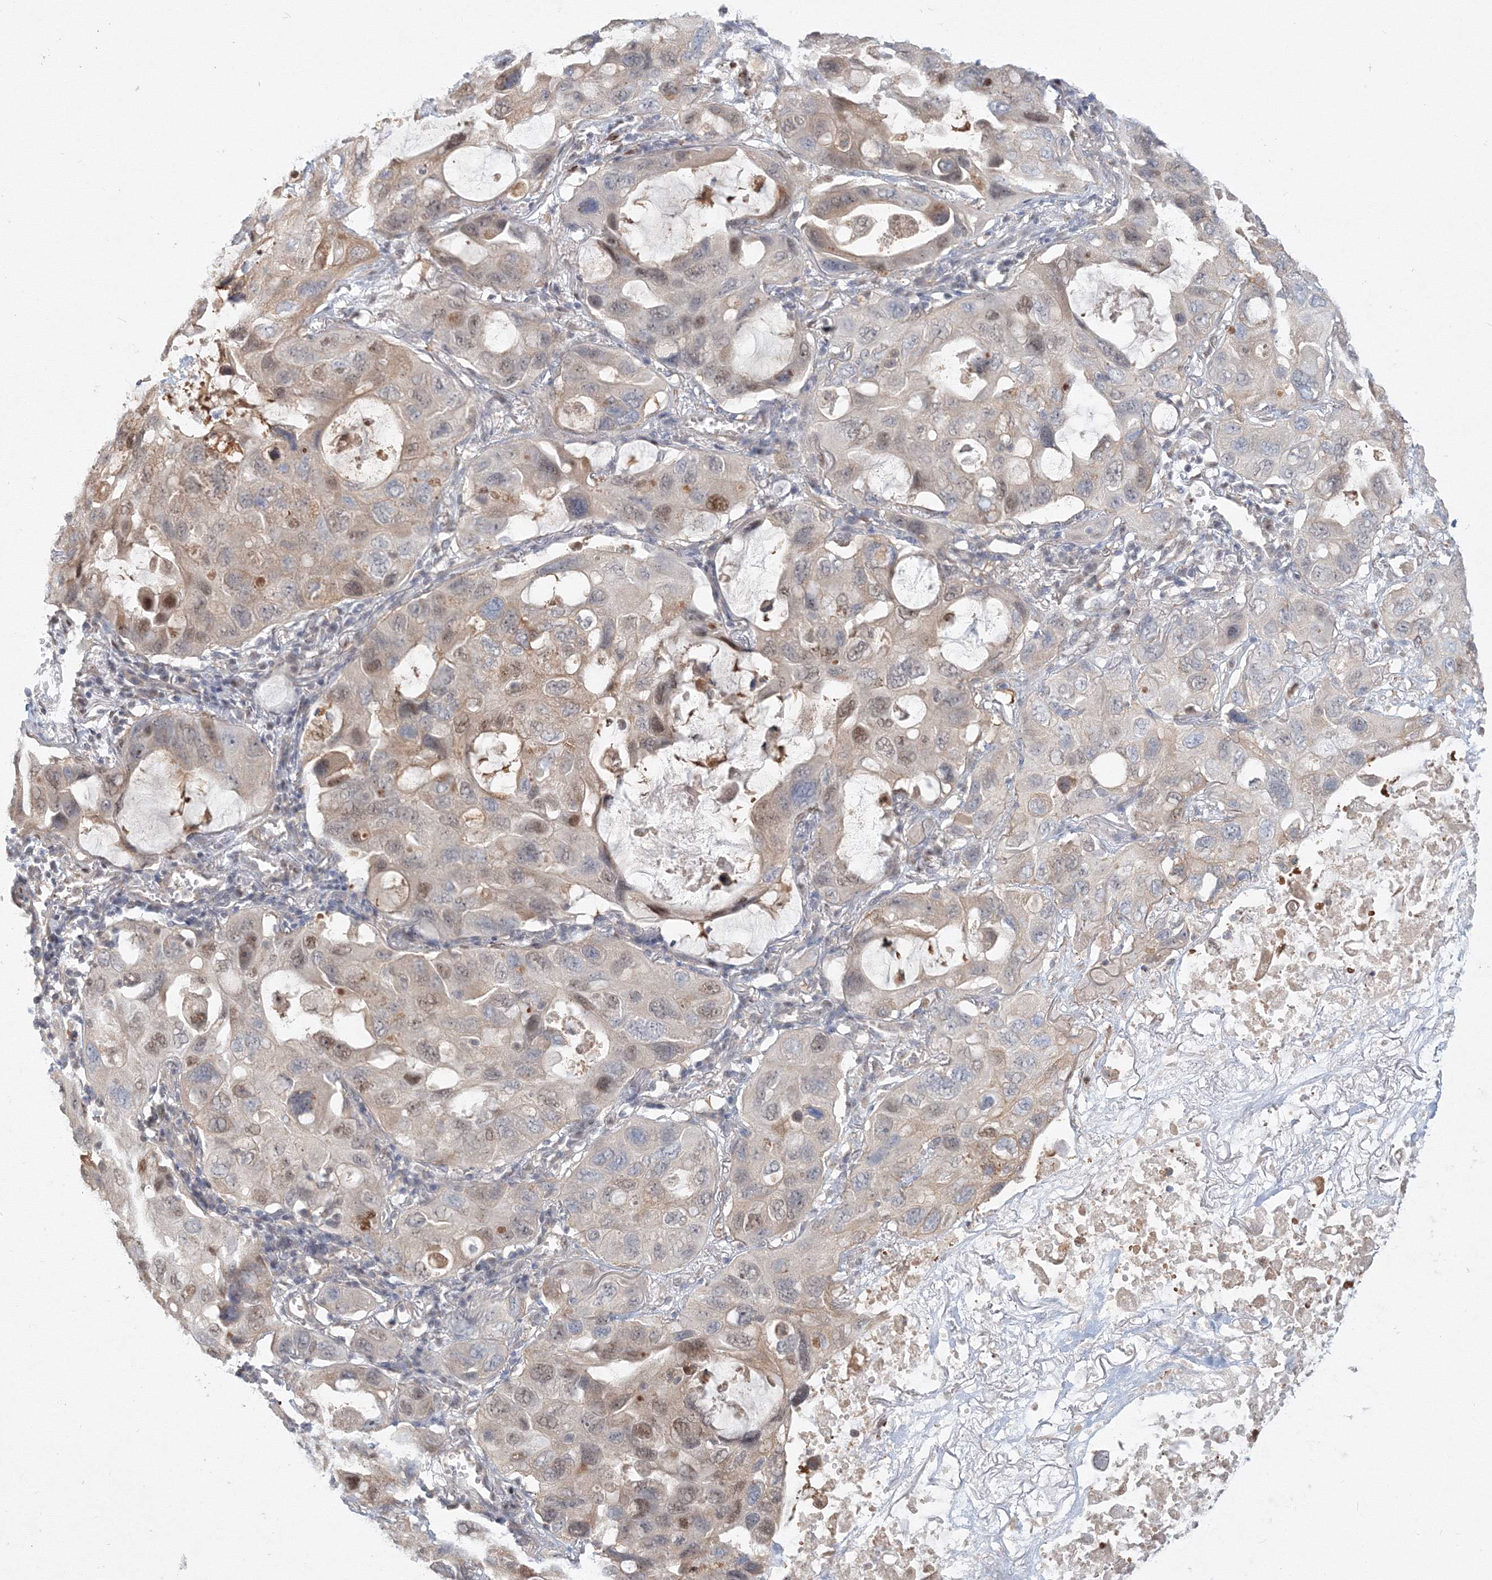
{"staining": {"intensity": "moderate", "quantity": "<25%", "location": "cytoplasmic/membranous,nuclear"}, "tissue": "lung cancer", "cell_type": "Tumor cells", "image_type": "cancer", "snomed": [{"axis": "morphology", "description": "Squamous cell carcinoma, NOS"}, {"axis": "topography", "description": "Lung"}], "caption": "This image demonstrates lung cancer stained with immunohistochemistry (IHC) to label a protein in brown. The cytoplasmic/membranous and nuclear of tumor cells show moderate positivity for the protein. Nuclei are counter-stained blue.", "gene": "ARHGAP21", "patient": {"sex": "female", "age": 73}}